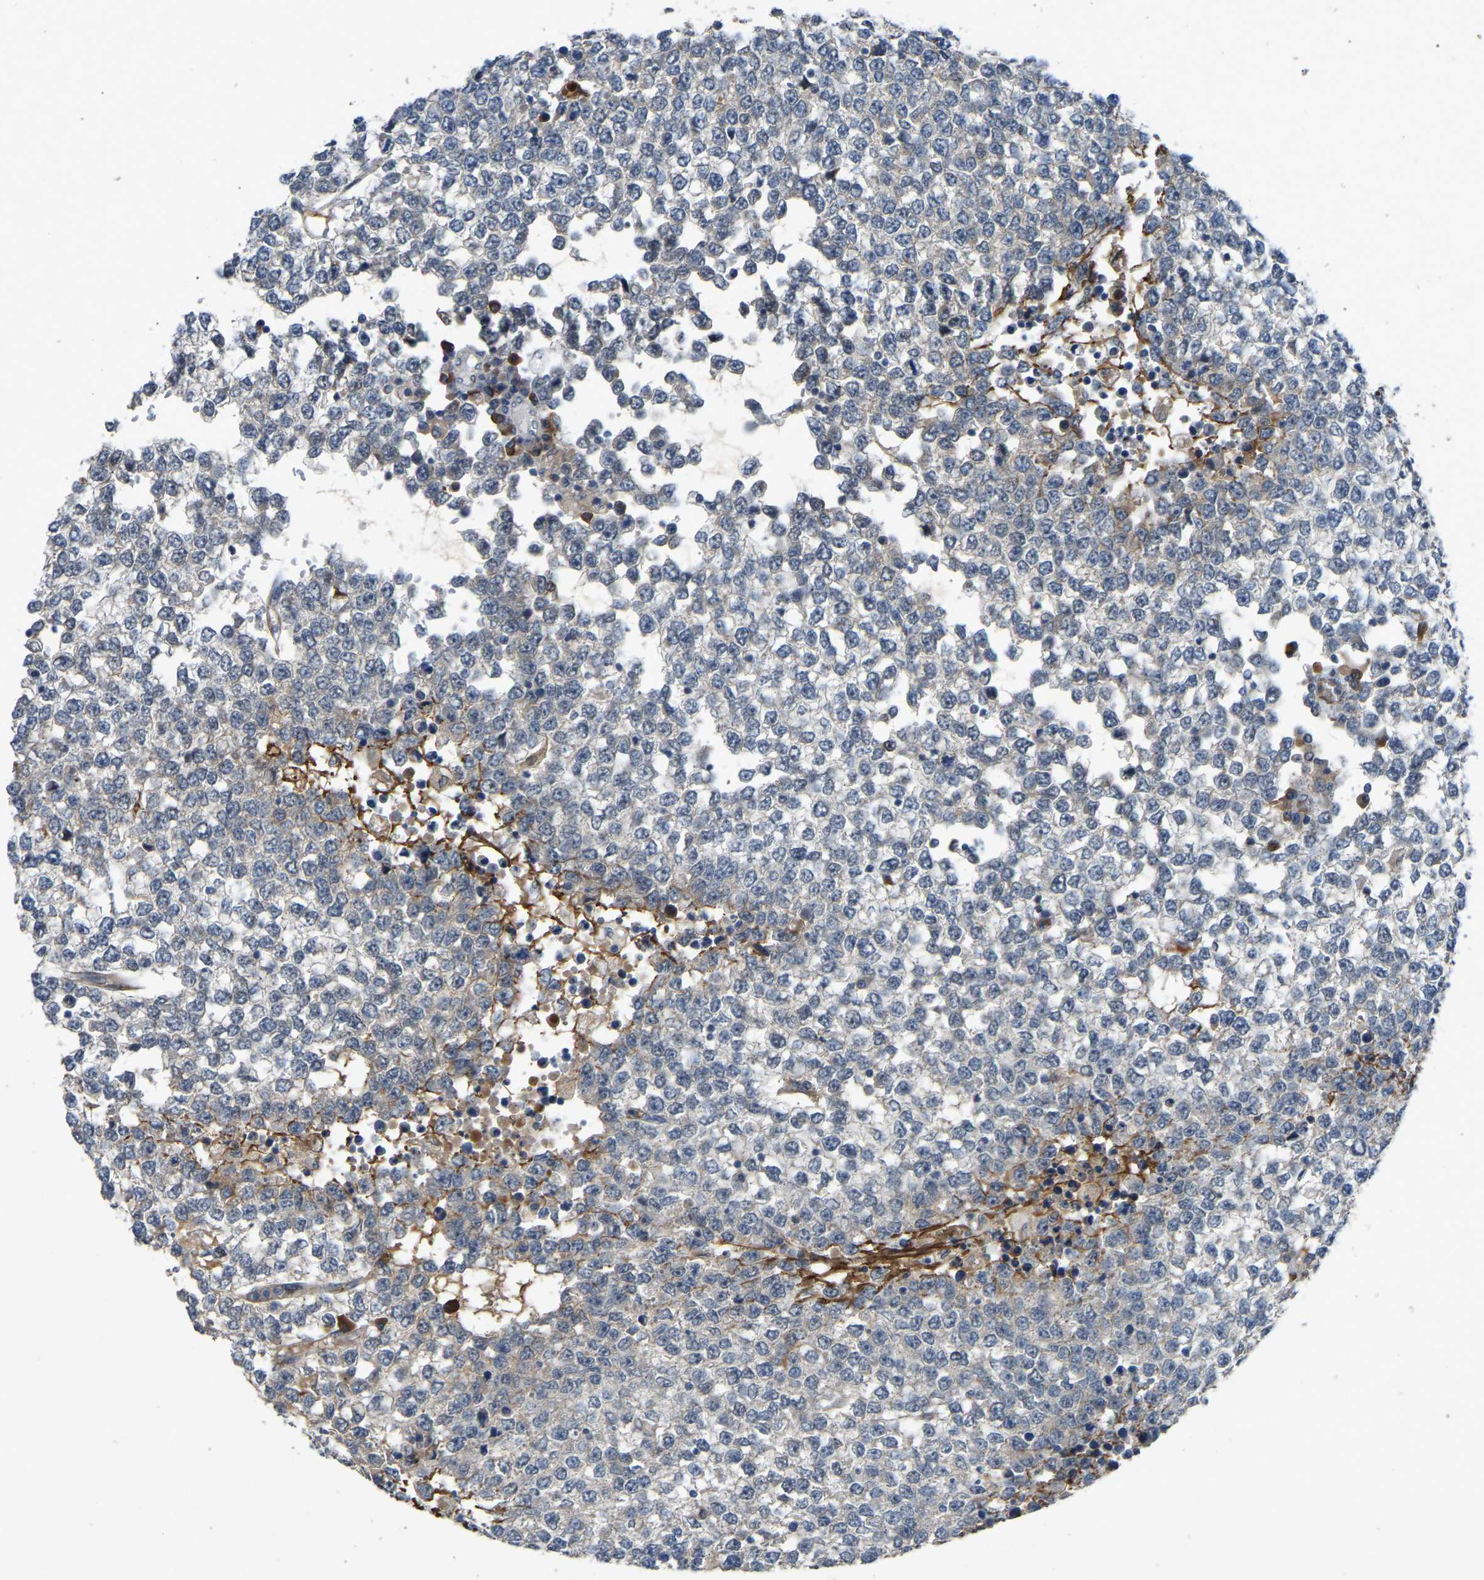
{"staining": {"intensity": "negative", "quantity": "none", "location": "none"}, "tissue": "testis cancer", "cell_type": "Tumor cells", "image_type": "cancer", "snomed": [{"axis": "morphology", "description": "Seminoma, NOS"}, {"axis": "topography", "description": "Testis"}], "caption": "The histopathology image displays no significant staining in tumor cells of testis cancer (seminoma). (IHC, brightfield microscopy, high magnification).", "gene": "FHIT", "patient": {"sex": "male", "age": 65}}